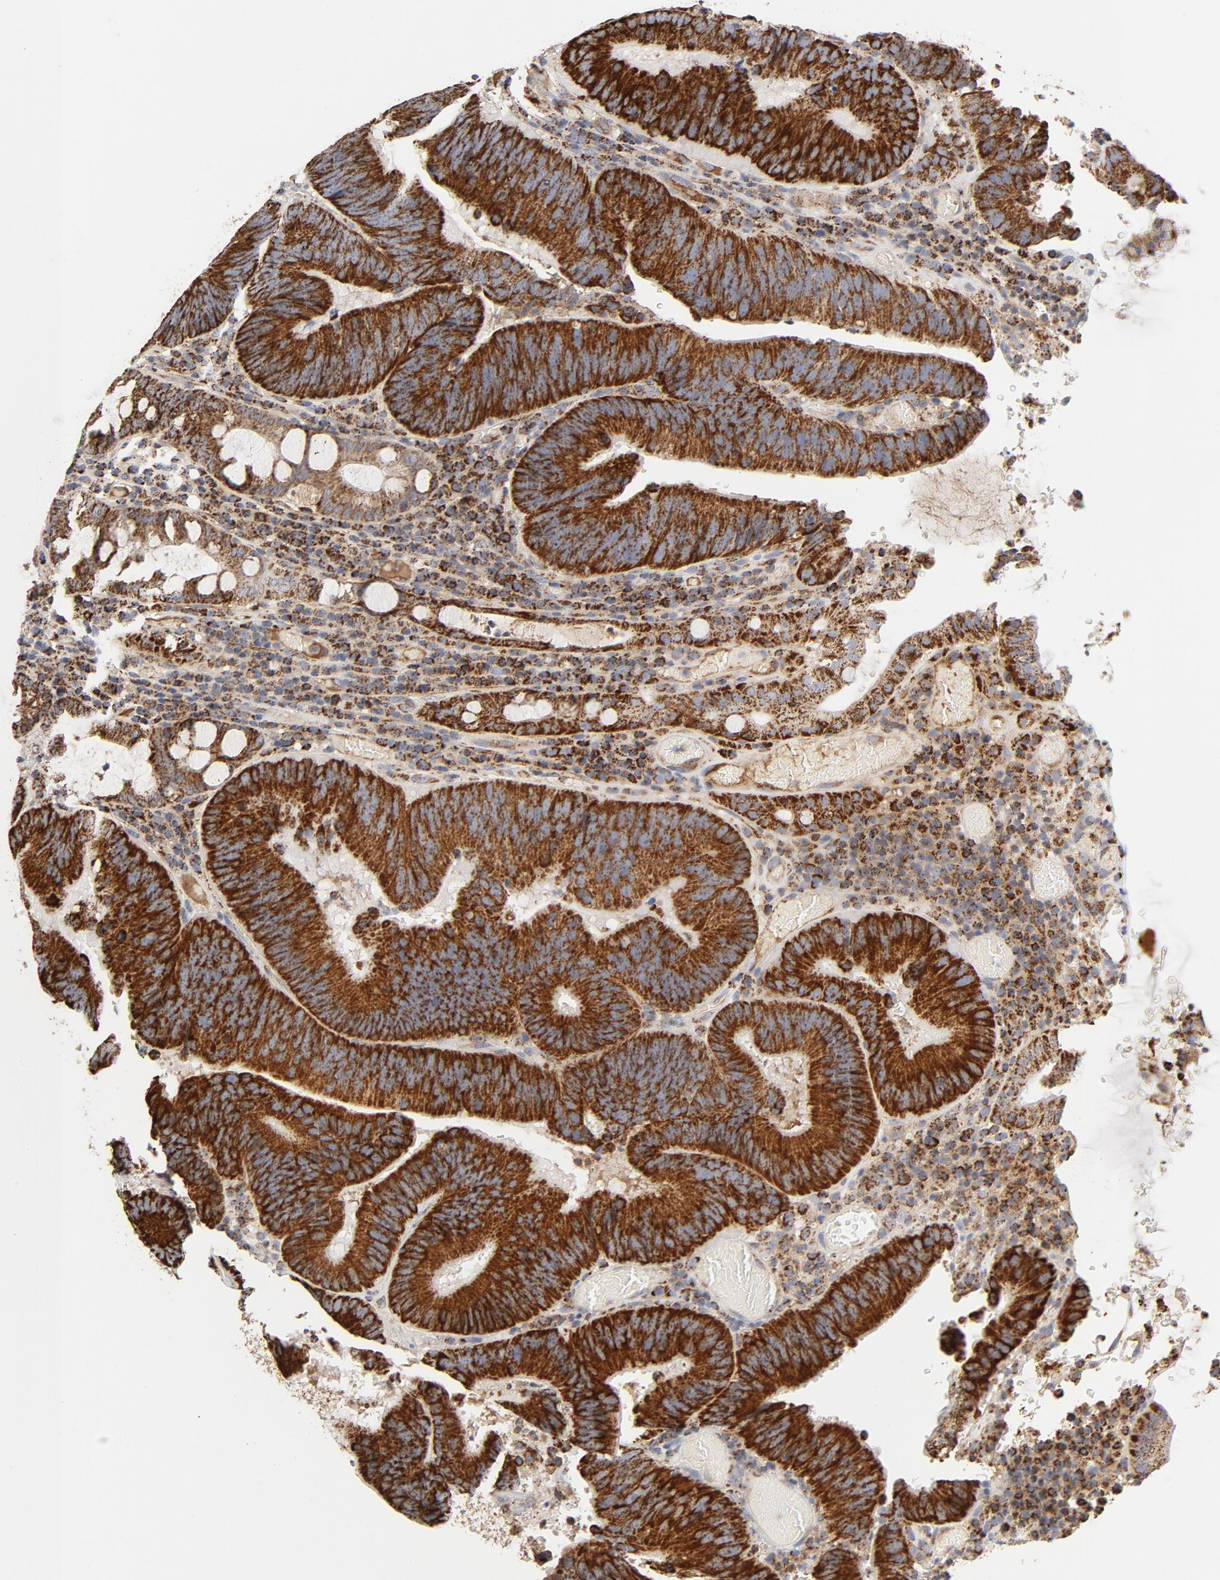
{"staining": {"intensity": "strong", "quantity": ">75%", "location": "cytoplasmic/membranous"}, "tissue": "colorectal cancer", "cell_type": "Tumor cells", "image_type": "cancer", "snomed": [{"axis": "morphology", "description": "Normal tissue, NOS"}, {"axis": "morphology", "description": "Adenocarcinoma, NOS"}, {"axis": "topography", "description": "Colon"}], "caption": "Immunohistochemistry of human colorectal cancer (adenocarcinoma) shows high levels of strong cytoplasmic/membranous staining in approximately >75% of tumor cells. (DAB = brown stain, brightfield microscopy at high magnification).", "gene": "PCNX4", "patient": {"sex": "female", "age": 78}}